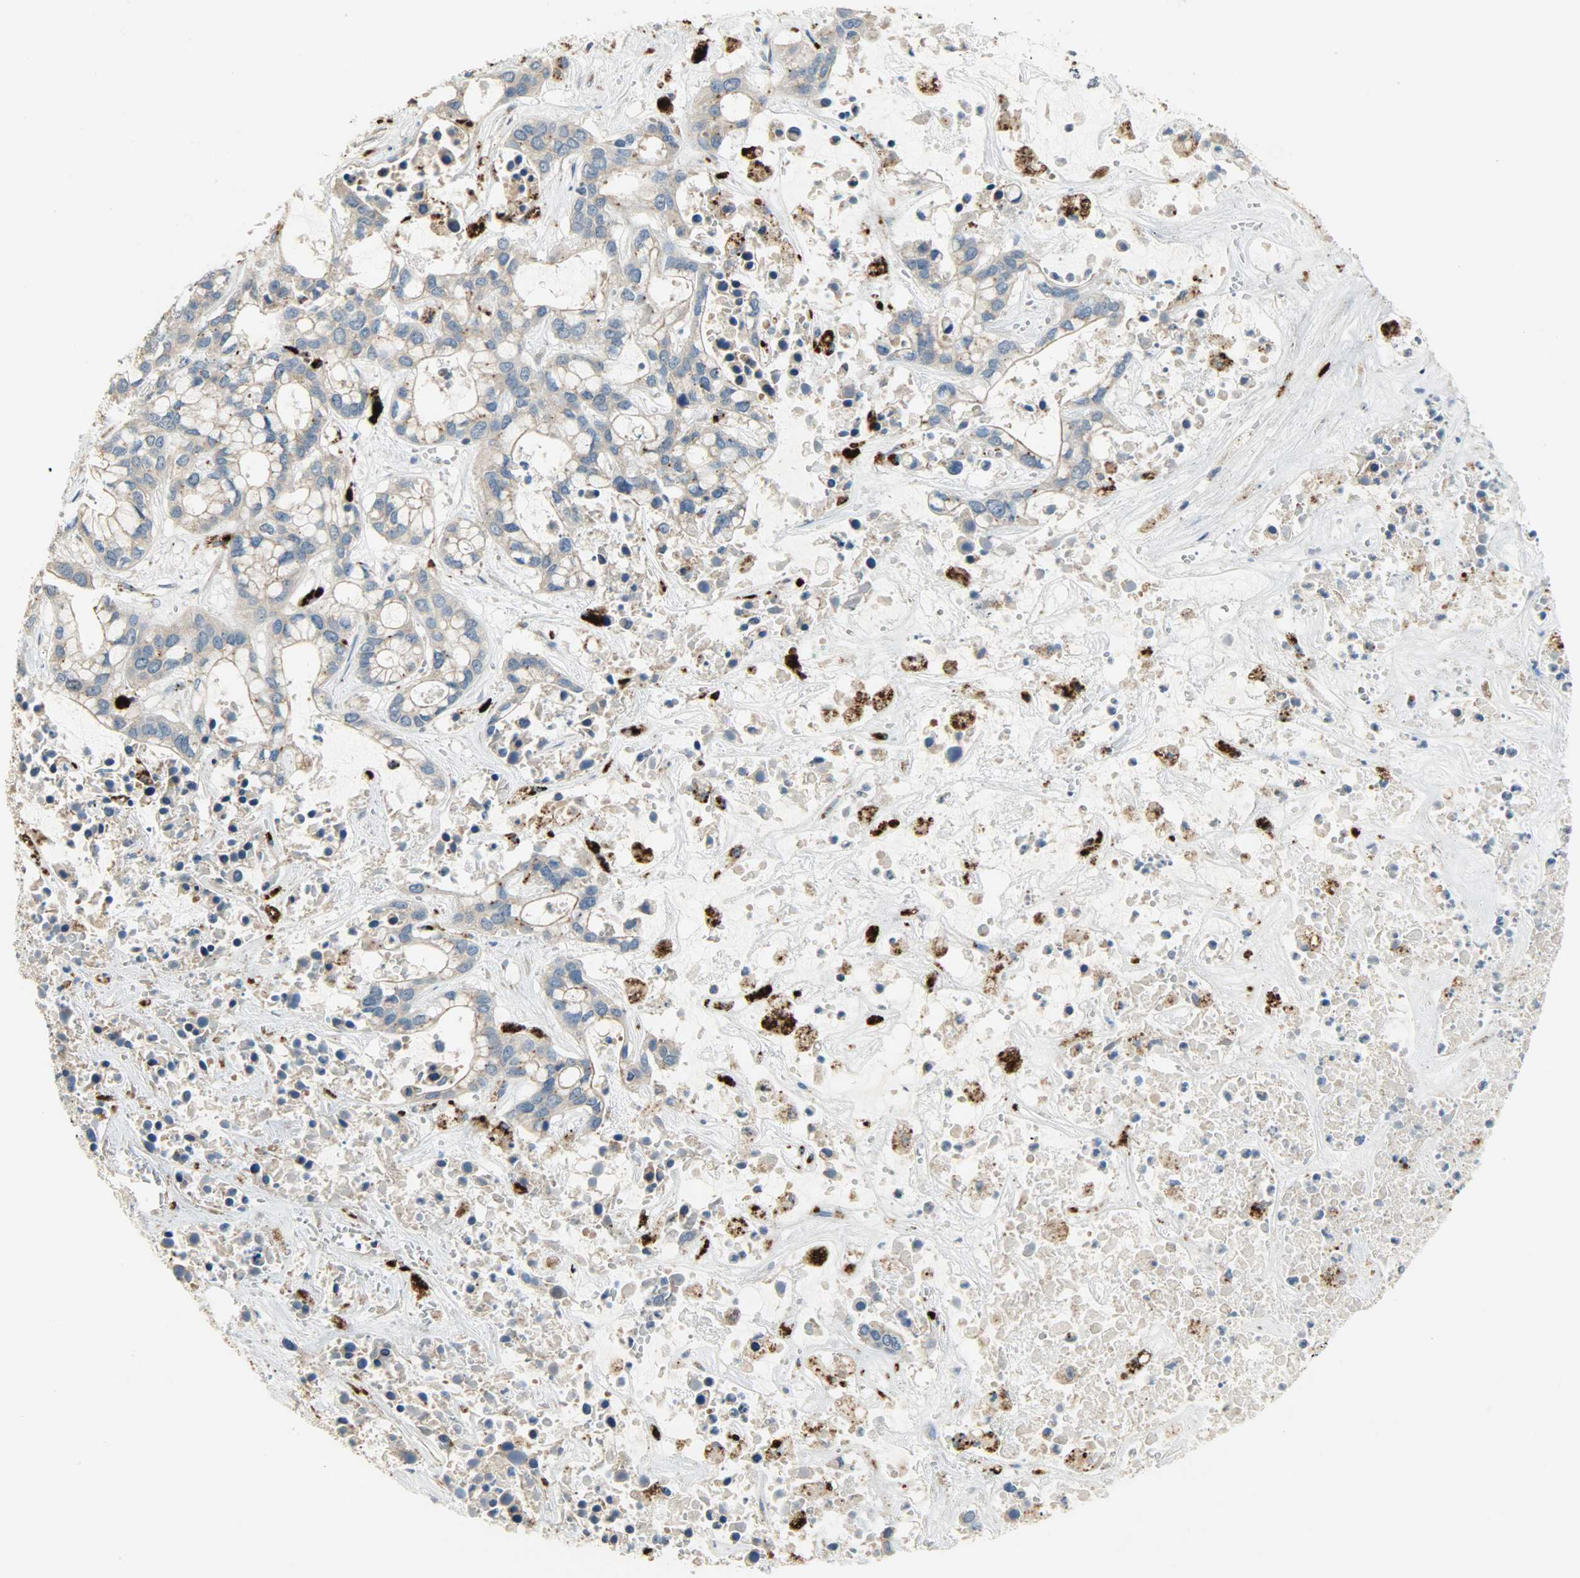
{"staining": {"intensity": "weak", "quantity": ">75%", "location": "cytoplasmic/membranous"}, "tissue": "liver cancer", "cell_type": "Tumor cells", "image_type": "cancer", "snomed": [{"axis": "morphology", "description": "Cholangiocarcinoma"}, {"axis": "topography", "description": "Liver"}], "caption": "Brown immunohistochemical staining in liver cholangiocarcinoma reveals weak cytoplasmic/membranous positivity in approximately >75% of tumor cells. Using DAB (3,3'-diaminobenzidine) (brown) and hematoxylin (blue) stains, captured at high magnification using brightfield microscopy.", "gene": "ASAH1", "patient": {"sex": "female", "age": 65}}